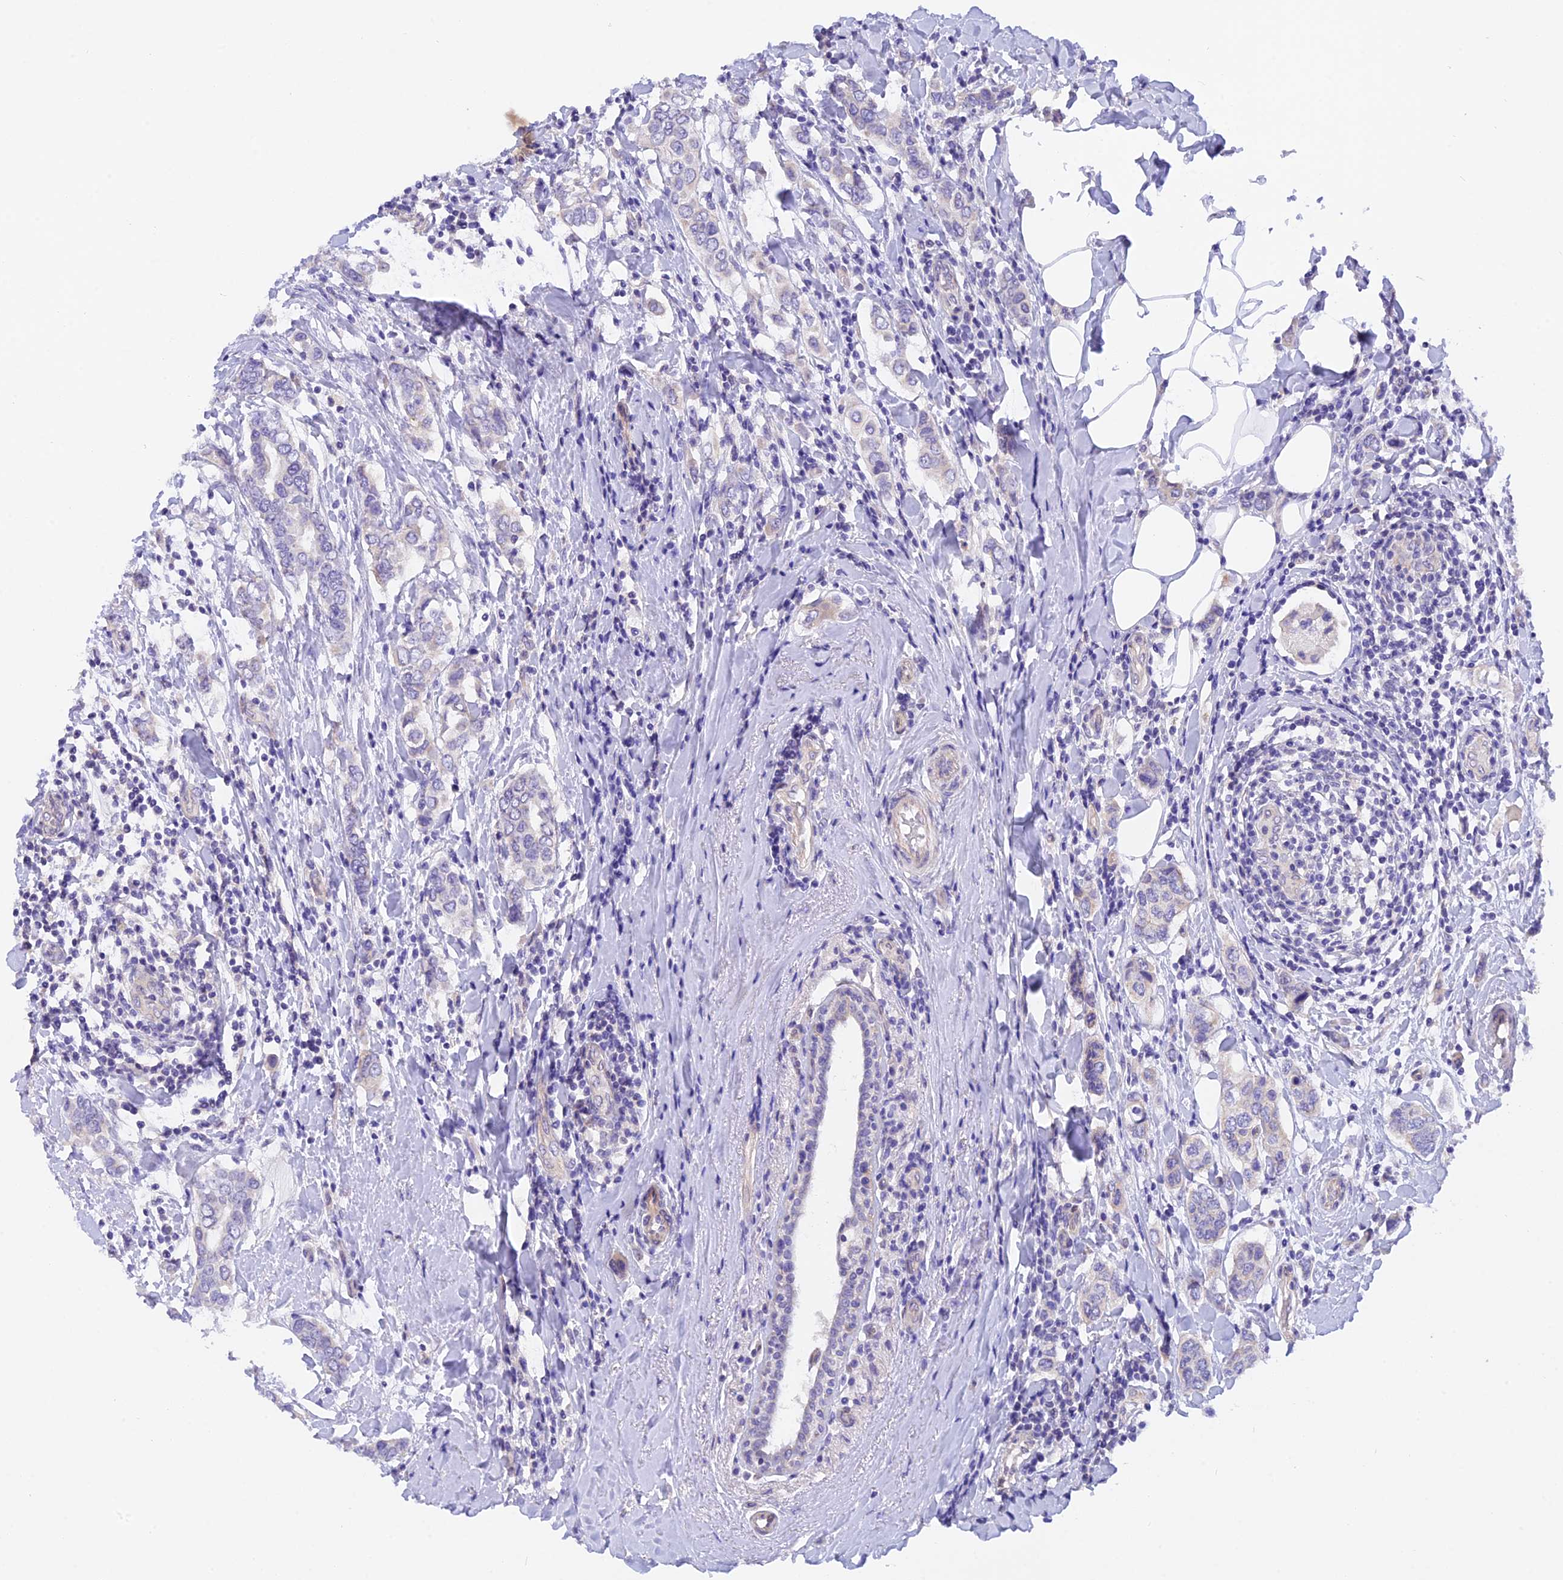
{"staining": {"intensity": "negative", "quantity": "none", "location": "none"}, "tissue": "breast cancer", "cell_type": "Tumor cells", "image_type": "cancer", "snomed": [{"axis": "morphology", "description": "Lobular carcinoma"}, {"axis": "topography", "description": "Breast"}], "caption": "This is a photomicrograph of immunohistochemistry (IHC) staining of lobular carcinoma (breast), which shows no expression in tumor cells.", "gene": "C17orf67", "patient": {"sex": "female", "age": 51}}